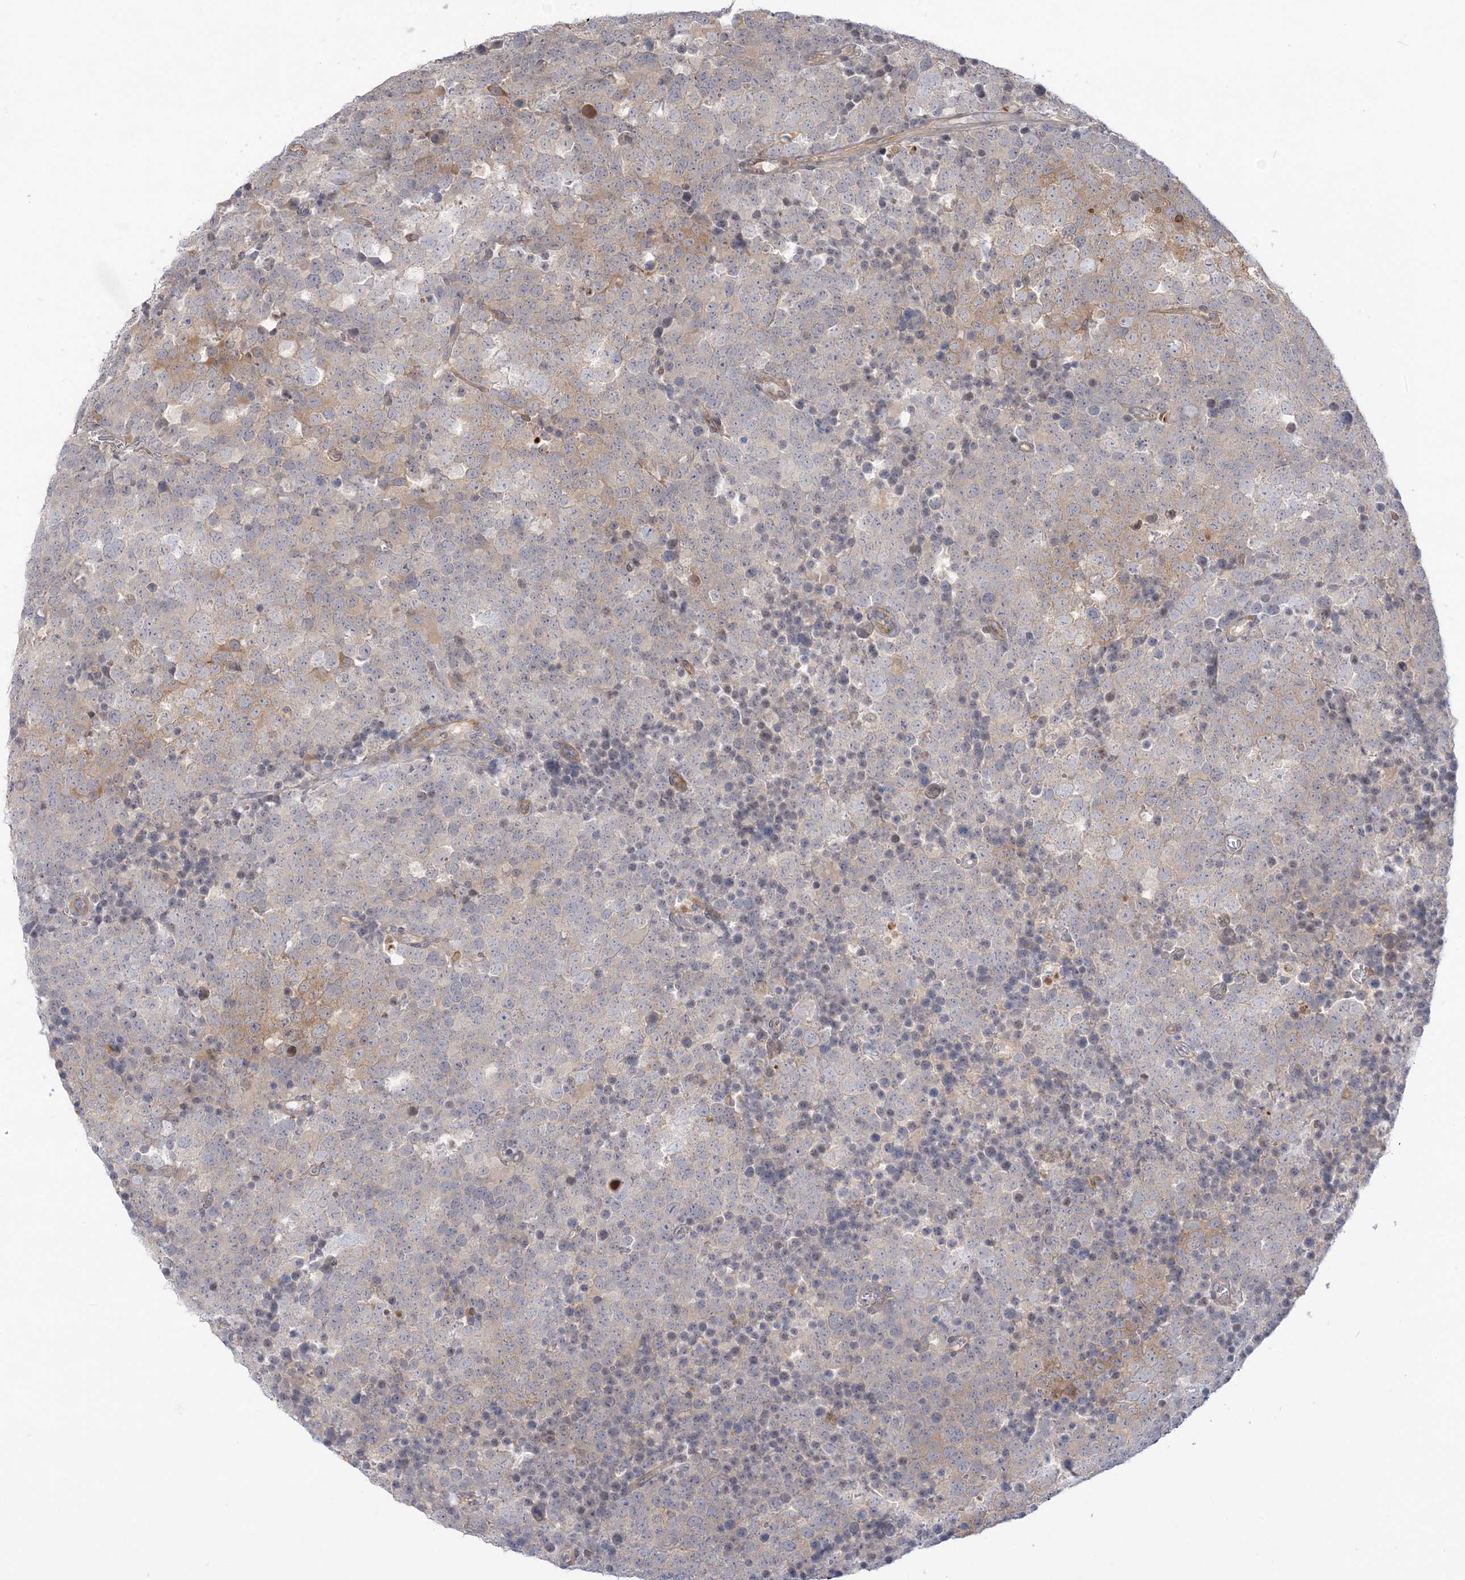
{"staining": {"intensity": "negative", "quantity": "none", "location": "none"}, "tissue": "testis cancer", "cell_type": "Tumor cells", "image_type": "cancer", "snomed": [{"axis": "morphology", "description": "Seminoma, NOS"}, {"axis": "topography", "description": "Testis"}], "caption": "This photomicrograph is of testis cancer stained with IHC to label a protein in brown with the nuclei are counter-stained blue. There is no staining in tumor cells.", "gene": "THADA", "patient": {"sex": "male", "age": 71}}